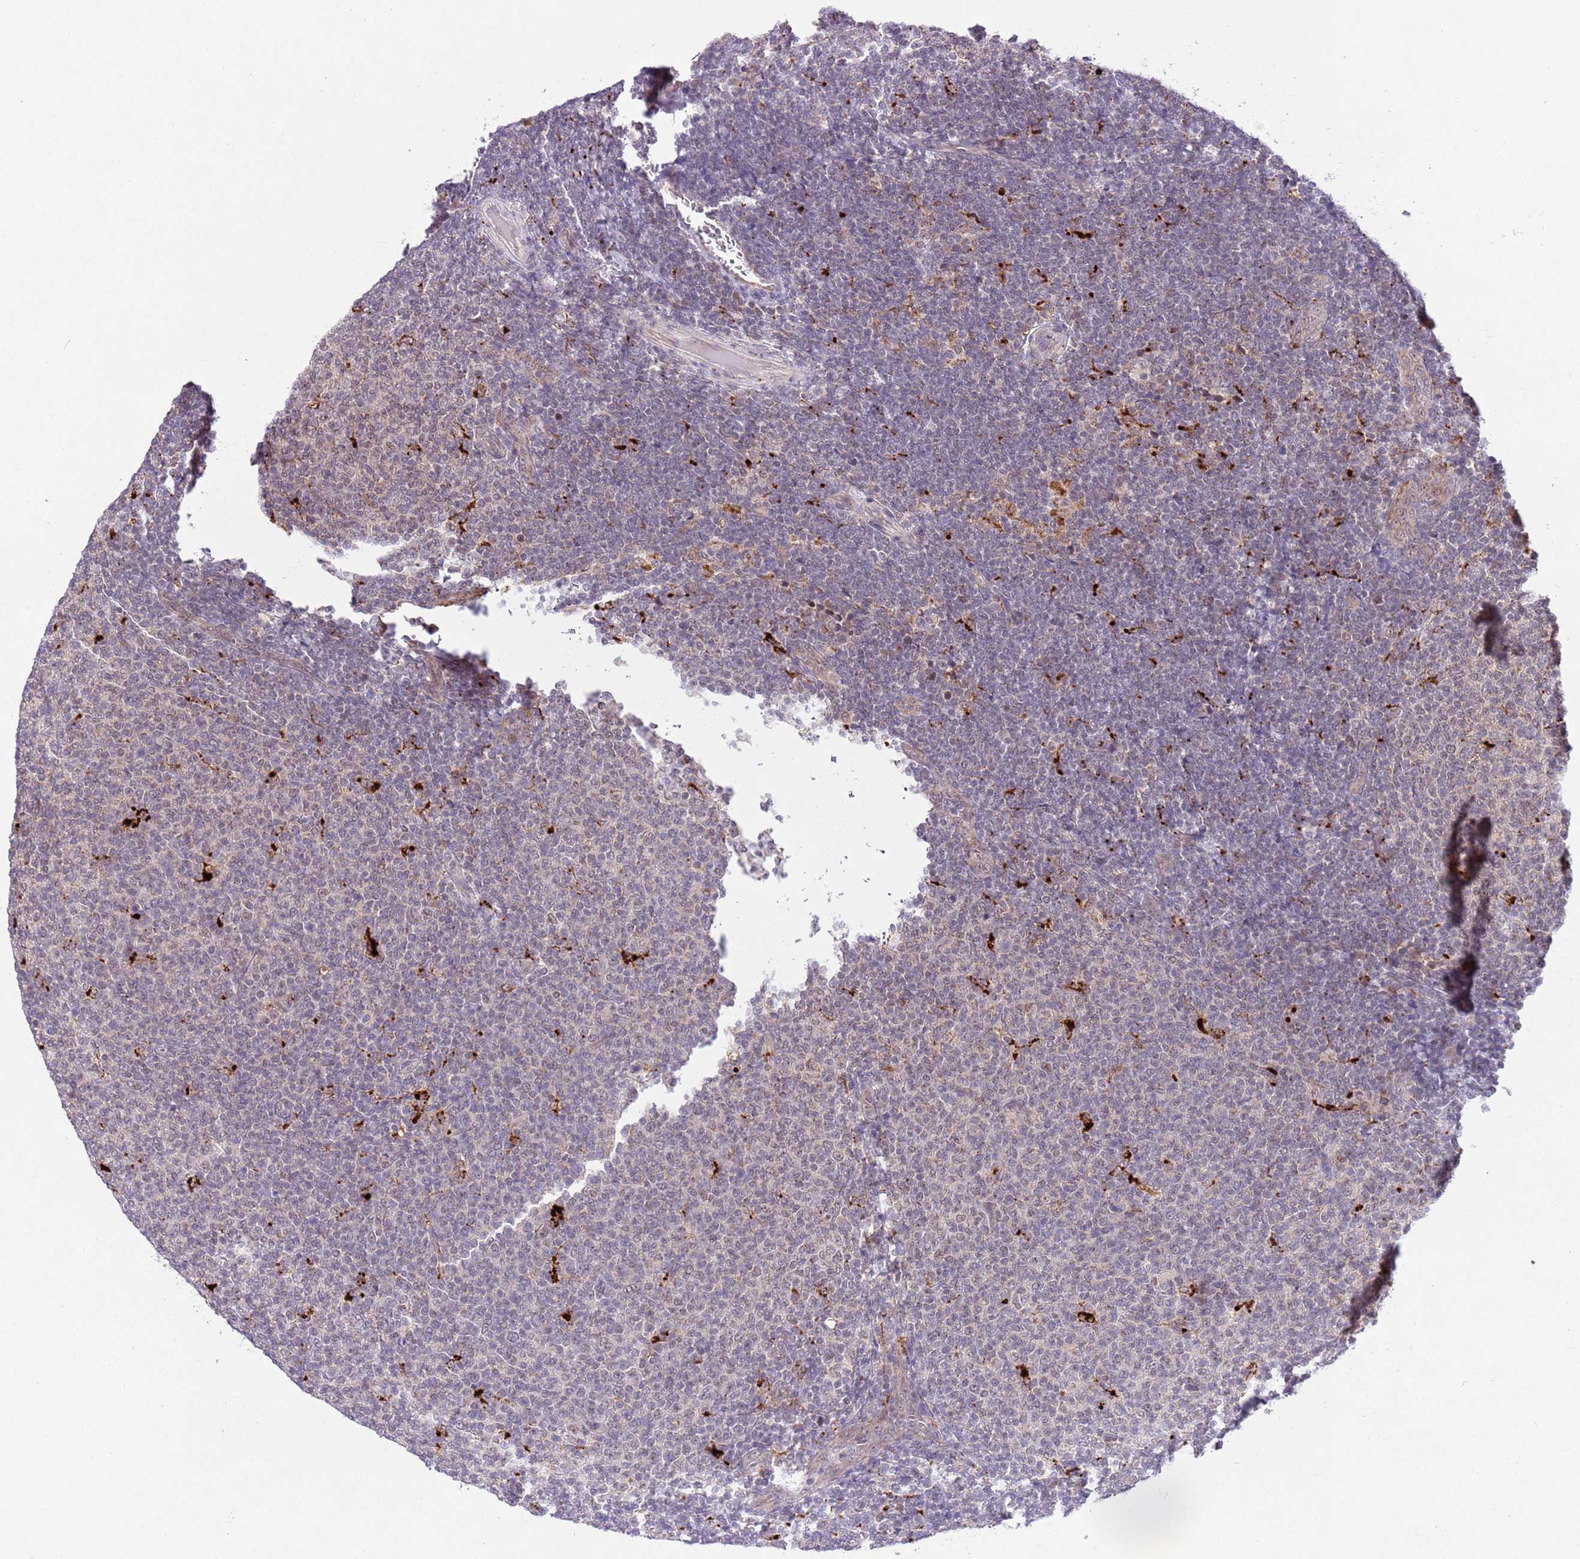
{"staining": {"intensity": "negative", "quantity": "none", "location": "none"}, "tissue": "lymphoma", "cell_type": "Tumor cells", "image_type": "cancer", "snomed": [{"axis": "morphology", "description": "Malignant lymphoma, non-Hodgkin's type, Low grade"}, {"axis": "topography", "description": "Lymph node"}], "caption": "This is an IHC histopathology image of lymphoma. There is no staining in tumor cells.", "gene": "TRIM27", "patient": {"sex": "male", "age": 66}}